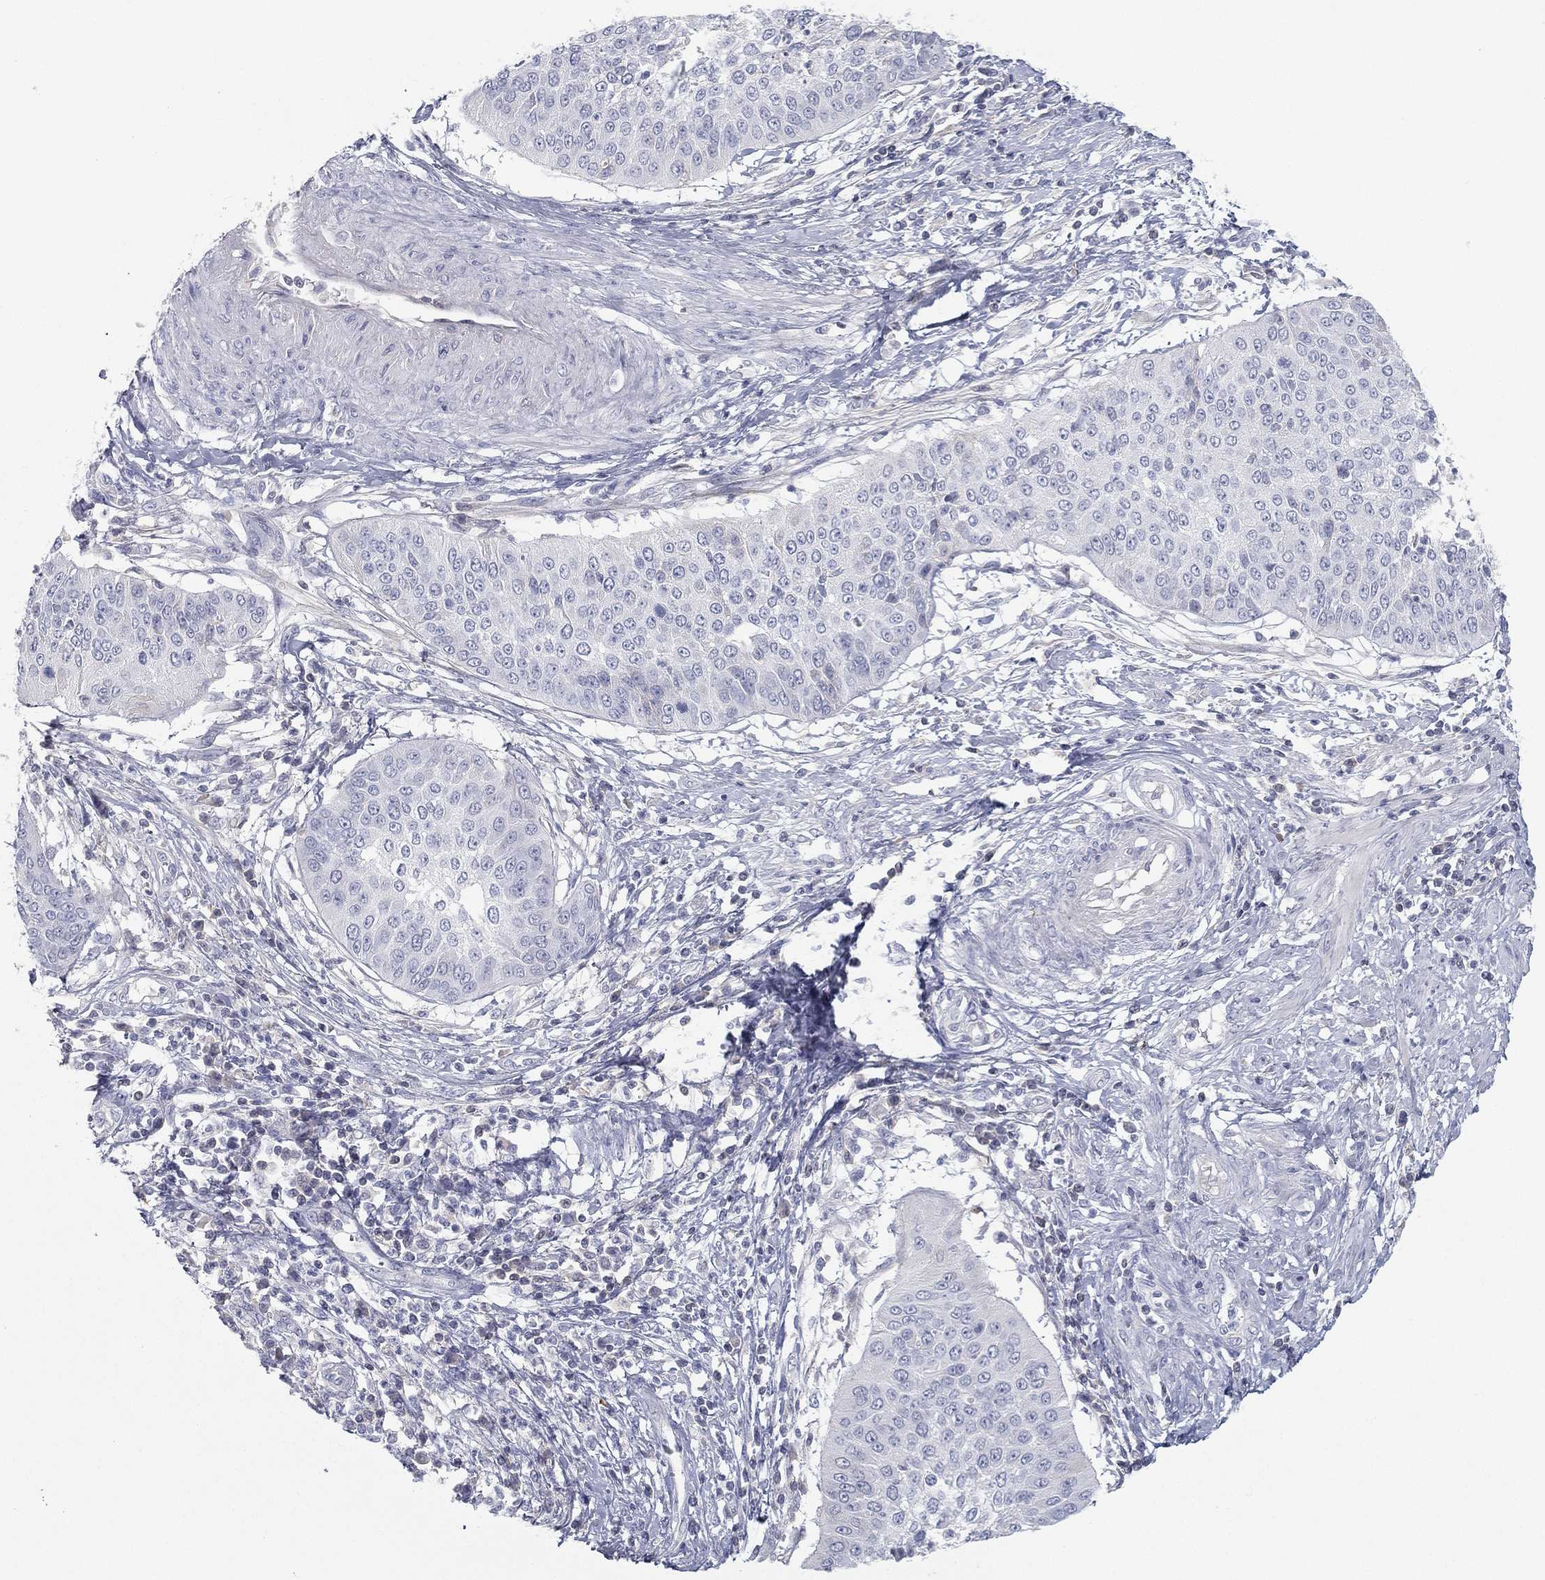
{"staining": {"intensity": "negative", "quantity": "none", "location": "none"}, "tissue": "cervical cancer", "cell_type": "Tumor cells", "image_type": "cancer", "snomed": [{"axis": "morphology", "description": "Normal tissue, NOS"}, {"axis": "morphology", "description": "Squamous cell carcinoma, NOS"}, {"axis": "topography", "description": "Cervix"}], "caption": "Immunohistochemistry micrograph of cervical squamous cell carcinoma stained for a protein (brown), which exhibits no positivity in tumor cells.", "gene": "CPT1B", "patient": {"sex": "female", "age": 39}}